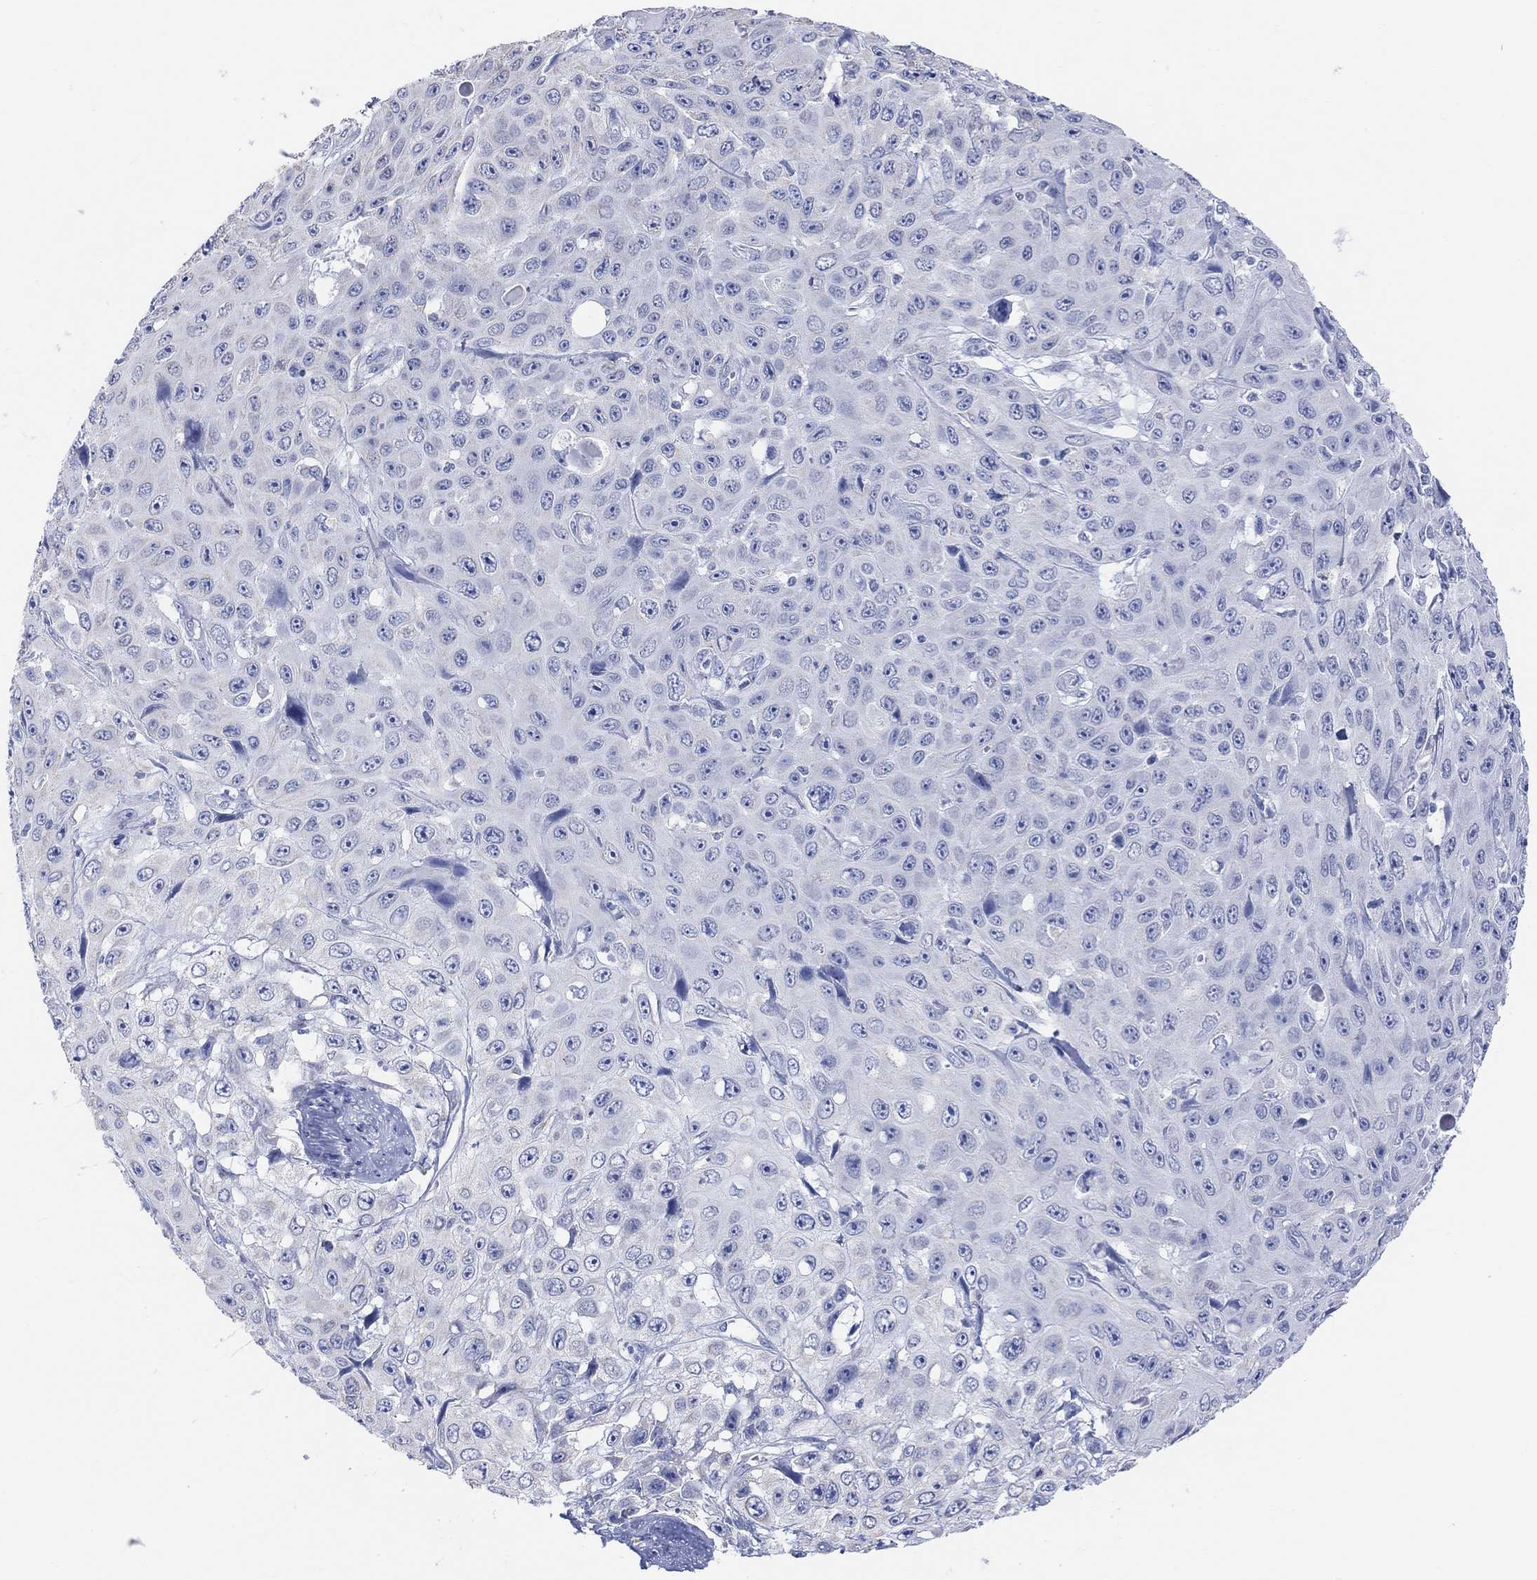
{"staining": {"intensity": "negative", "quantity": "none", "location": "none"}, "tissue": "skin cancer", "cell_type": "Tumor cells", "image_type": "cancer", "snomed": [{"axis": "morphology", "description": "Squamous cell carcinoma, NOS"}, {"axis": "topography", "description": "Skin"}], "caption": "This photomicrograph is of skin cancer (squamous cell carcinoma) stained with immunohistochemistry (IHC) to label a protein in brown with the nuclei are counter-stained blue. There is no expression in tumor cells. (Brightfield microscopy of DAB (3,3'-diaminobenzidine) immunohistochemistry at high magnification).", "gene": "SYT12", "patient": {"sex": "male", "age": 82}}